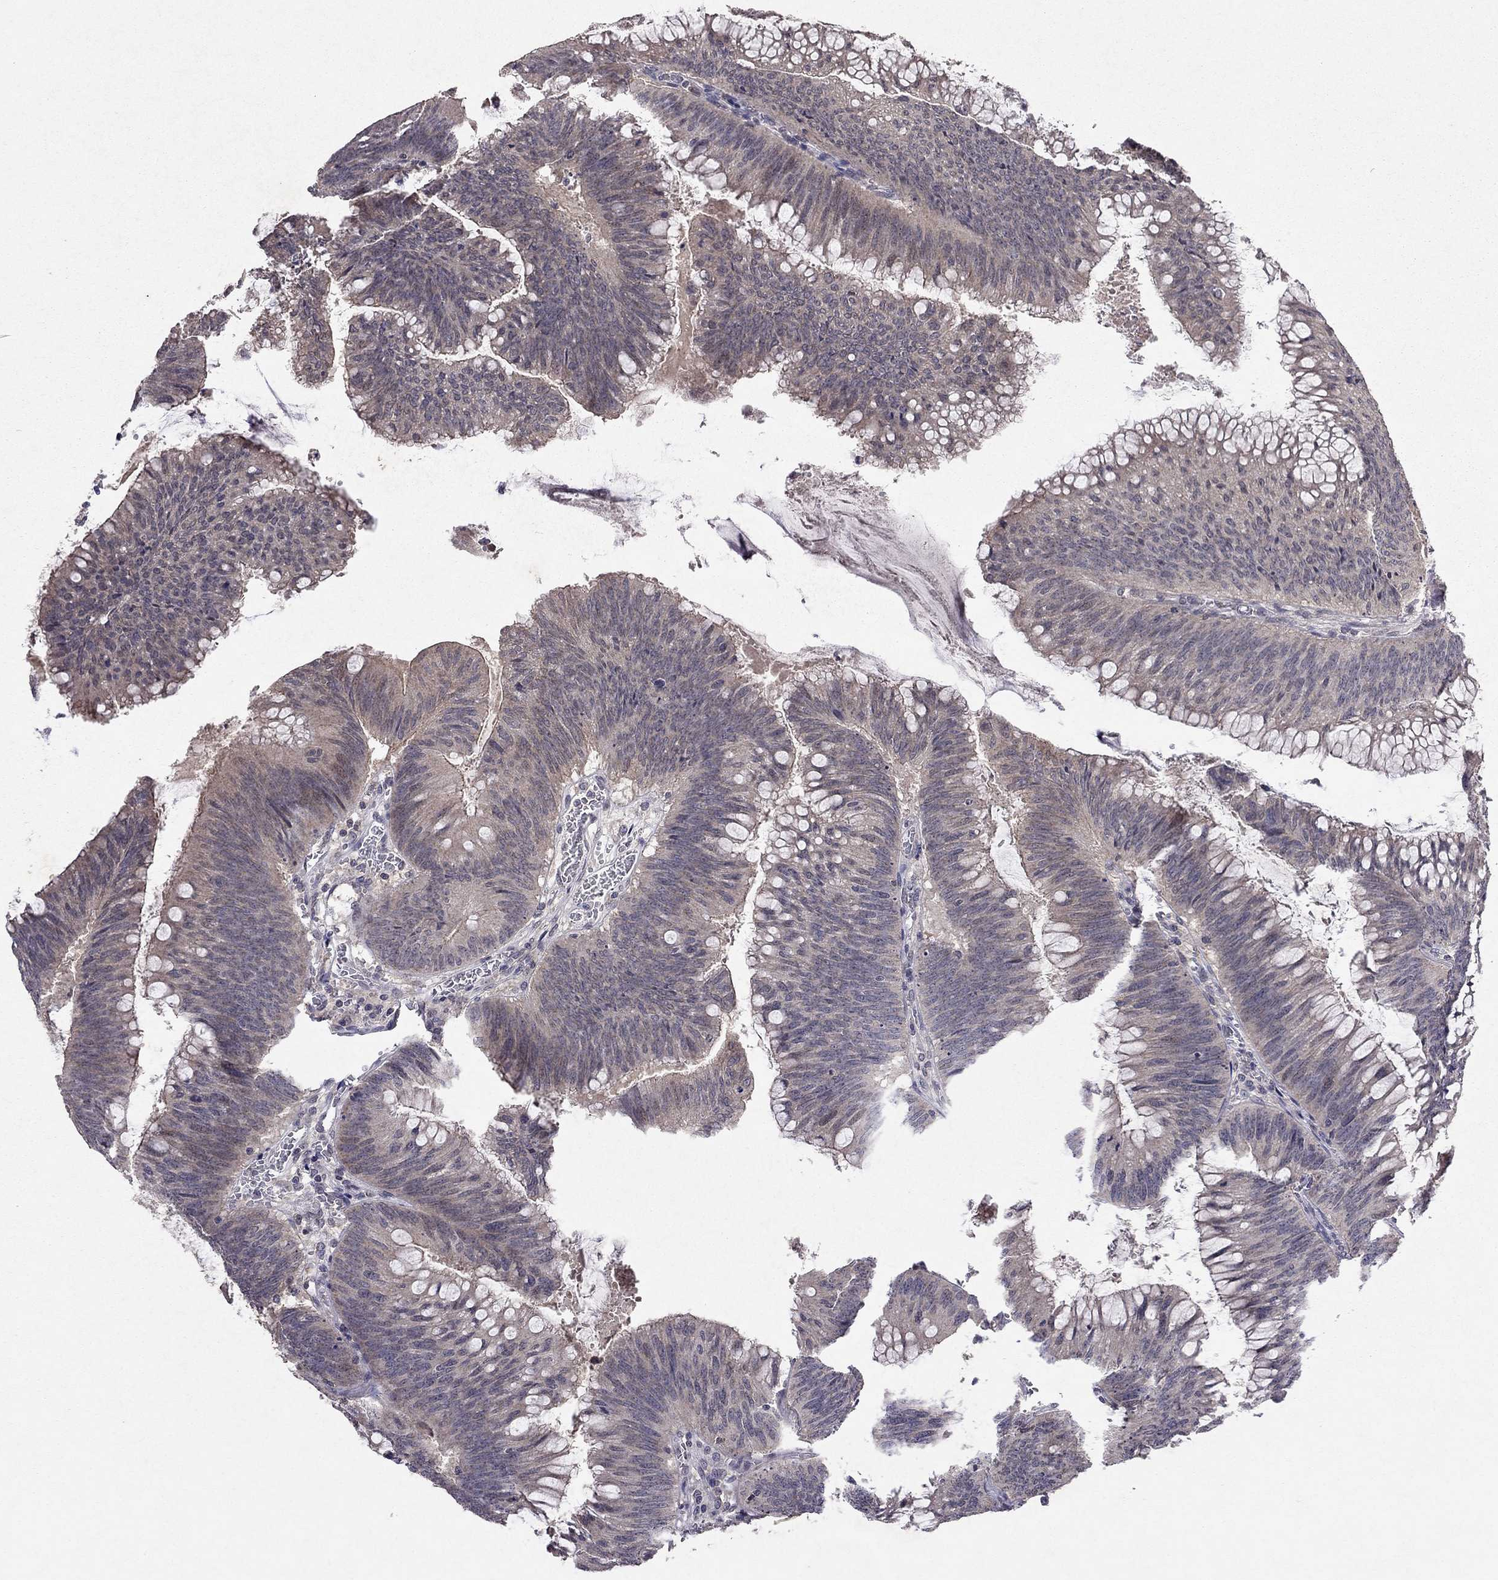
{"staining": {"intensity": "weak", "quantity": "<25%", "location": "cytoplasmic/membranous"}, "tissue": "colorectal cancer", "cell_type": "Tumor cells", "image_type": "cancer", "snomed": [{"axis": "morphology", "description": "Adenocarcinoma, NOS"}, {"axis": "topography", "description": "Rectum"}], "caption": "High power microscopy micrograph of an immunohistochemistry (IHC) micrograph of colorectal adenocarcinoma, revealing no significant expression in tumor cells.", "gene": "ESR2", "patient": {"sex": "female", "age": 72}}